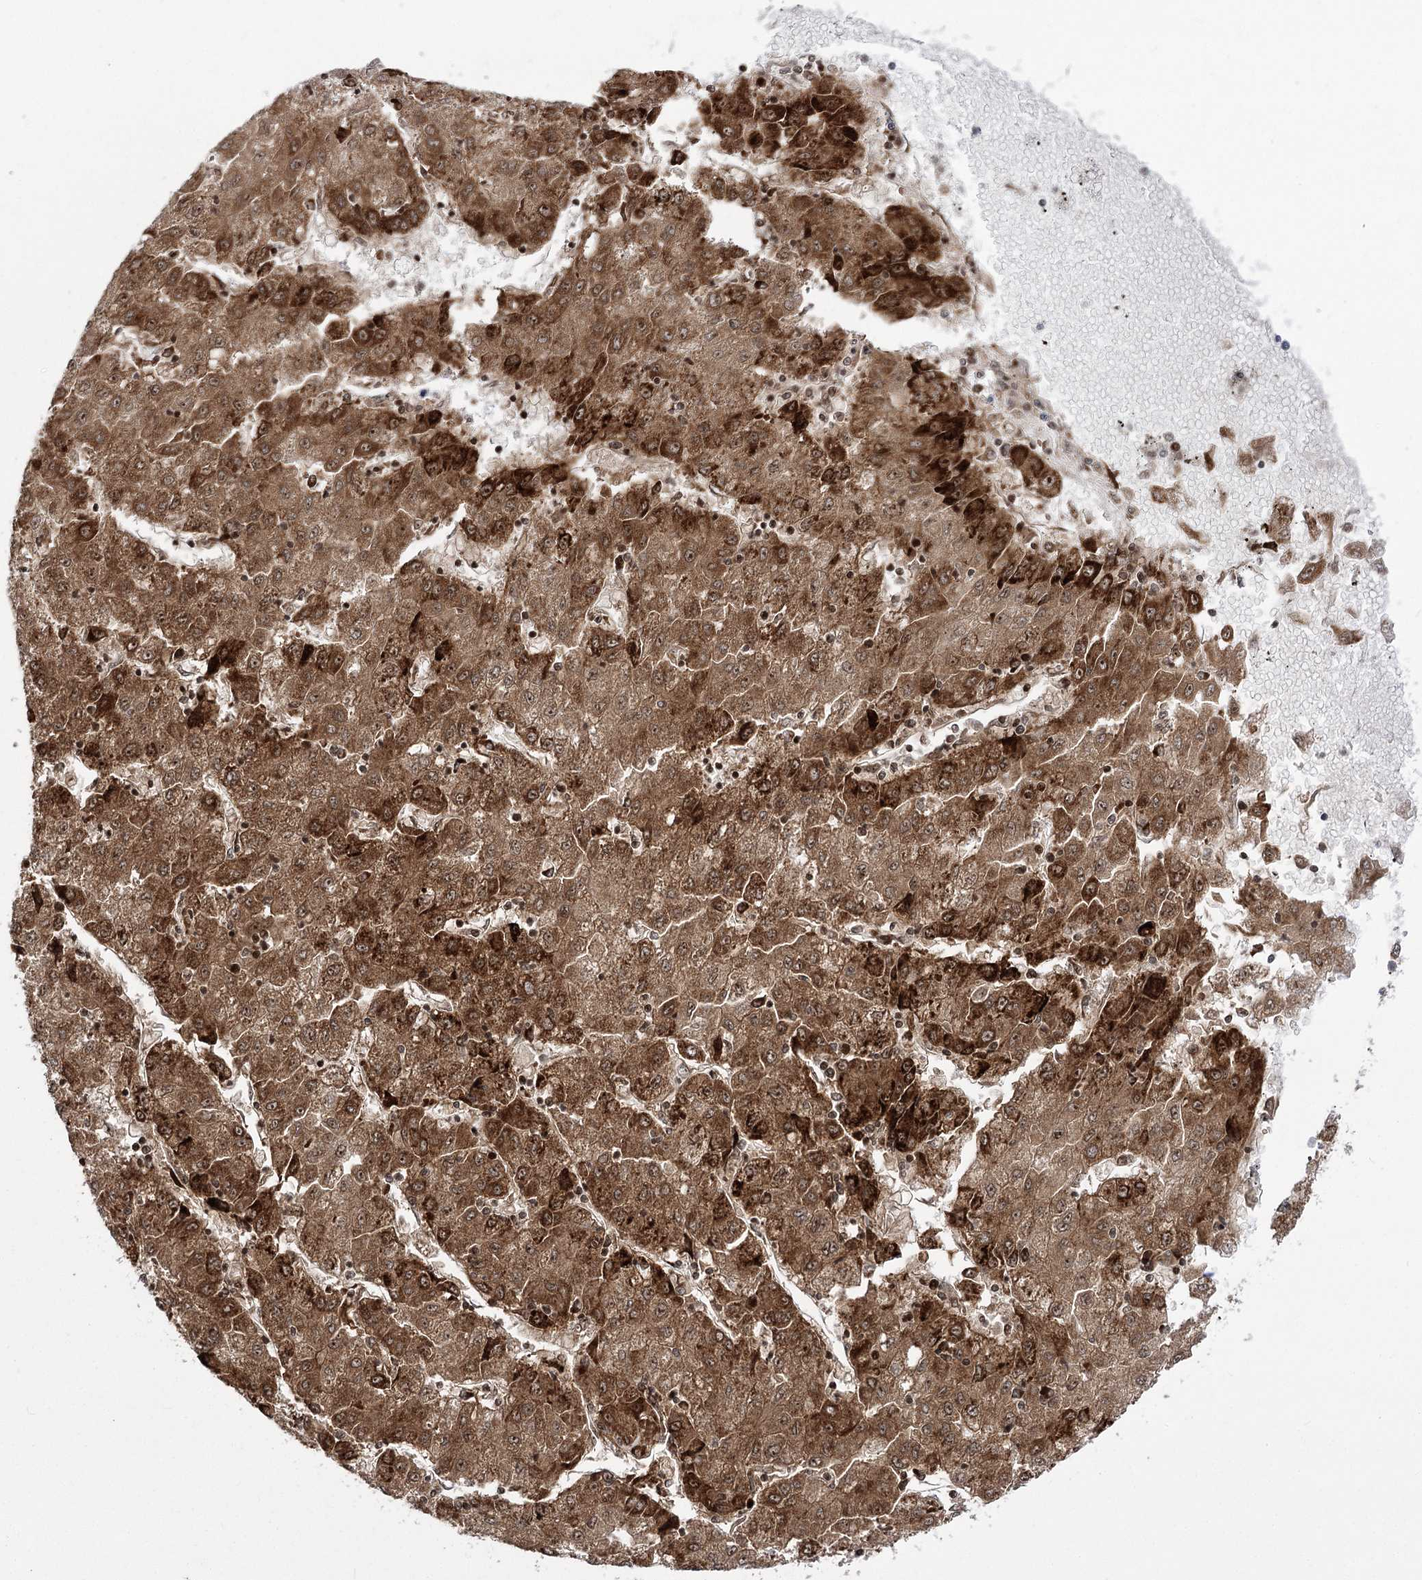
{"staining": {"intensity": "moderate", "quantity": ">75%", "location": "cytoplasmic/membranous"}, "tissue": "liver cancer", "cell_type": "Tumor cells", "image_type": "cancer", "snomed": [{"axis": "morphology", "description": "Carcinoma, Hepatocellular, NOS"}, {"axis": "topography", "description": "Liver"}], "caption": "A photomicrograph of liver cancer stained for a protein displays moderate cytoplasmic/membranous brown staining in tumor cells.", "gene": "PDHB", "patient": {"sex": "male", "age": 72}}